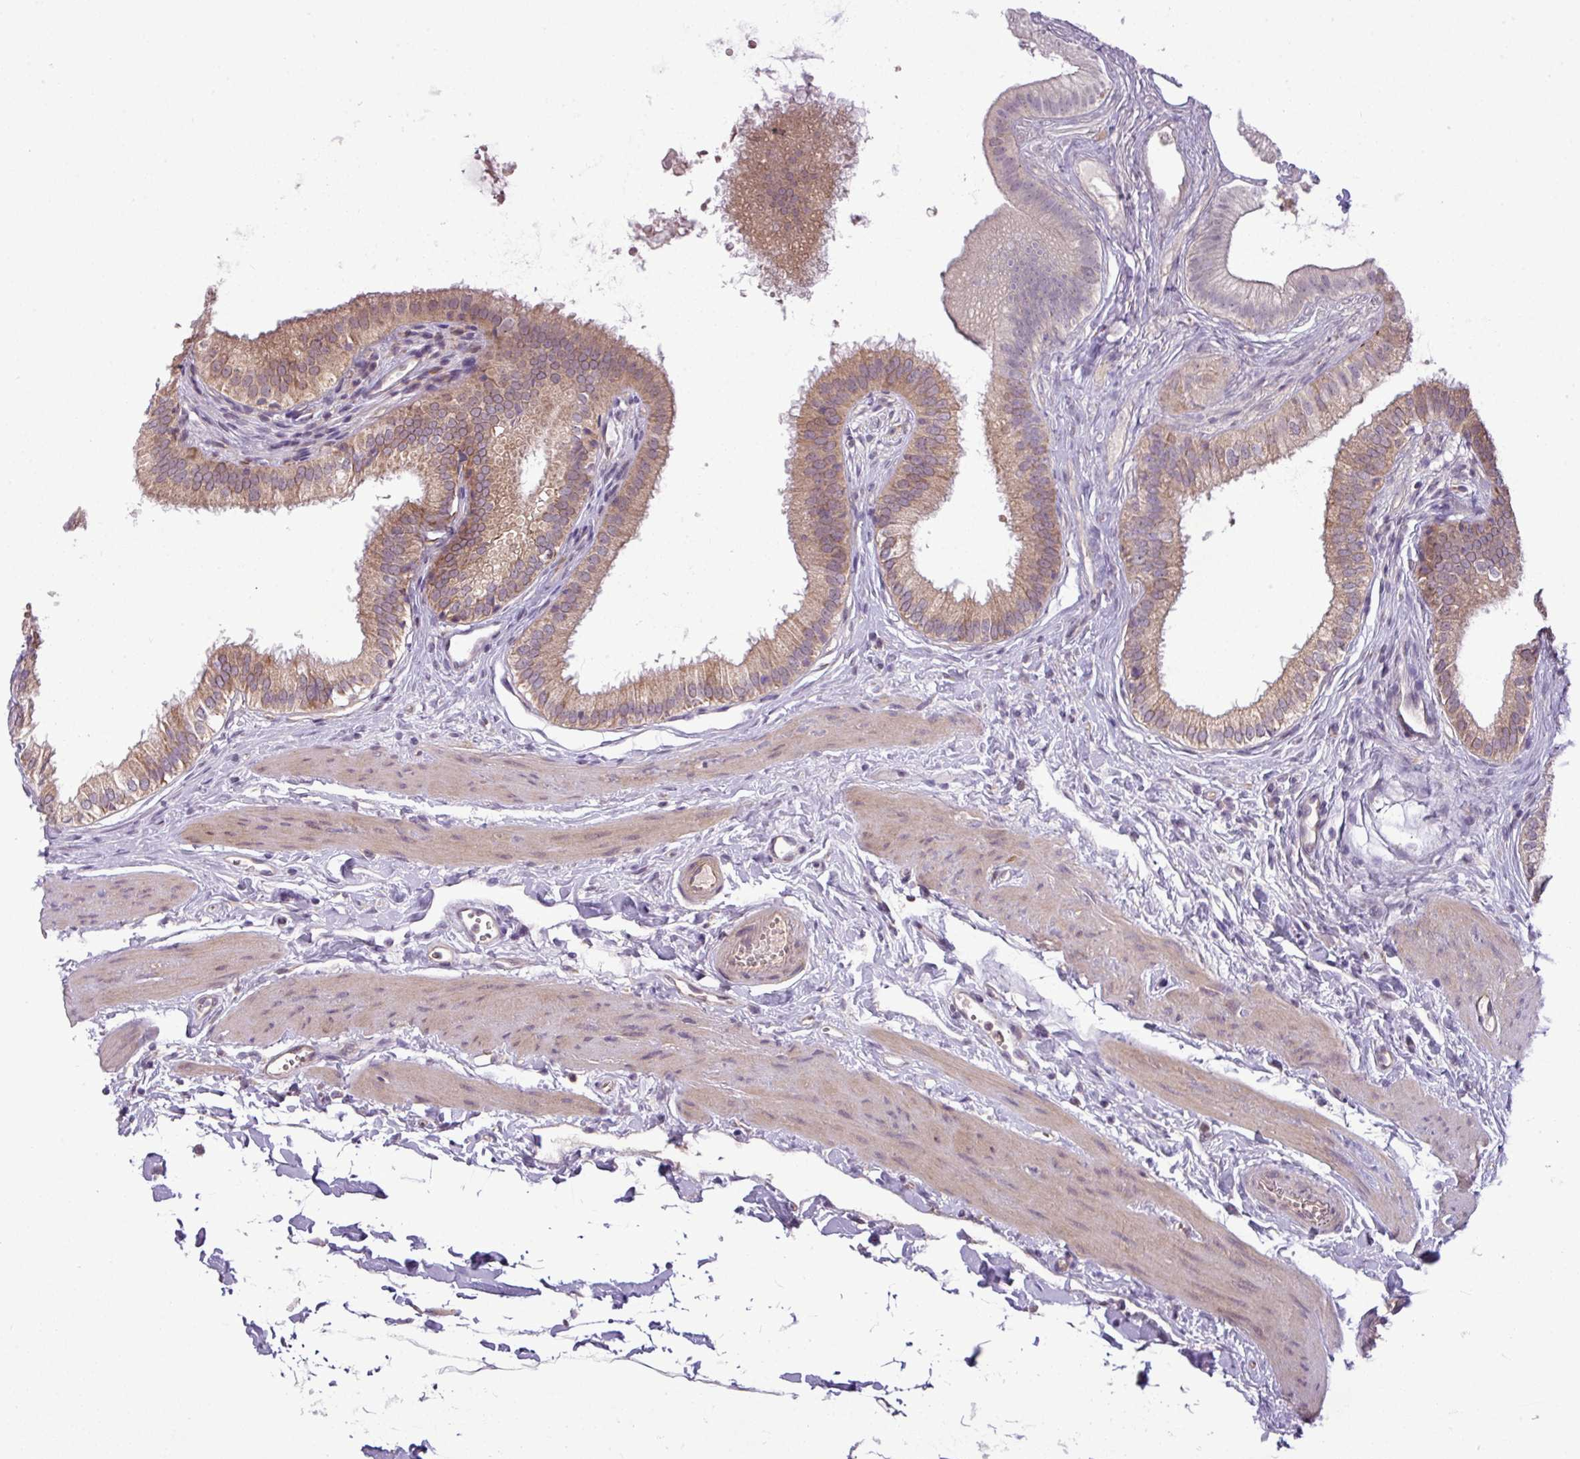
{"staining": {"intensity": "weak", "quantity": ">75%", "location": "cytoplasmic/membranous"}, "tissue": "gallbladder", "cell_type": "Glandular cells", "image_type": "normal", "snomed": [{"axis": "morphology", "description": "Normal tissue, NOS"}, {"axis": "topography", "description": "Gallbladder"}], "caption": "A brown stain highlights weak cytoplasmic/membranous staining of a protein in glandular cells of unremarkable human gallbladder.", "gene": "ZNF35", "patient": {"sex": "female", "age": 54}}